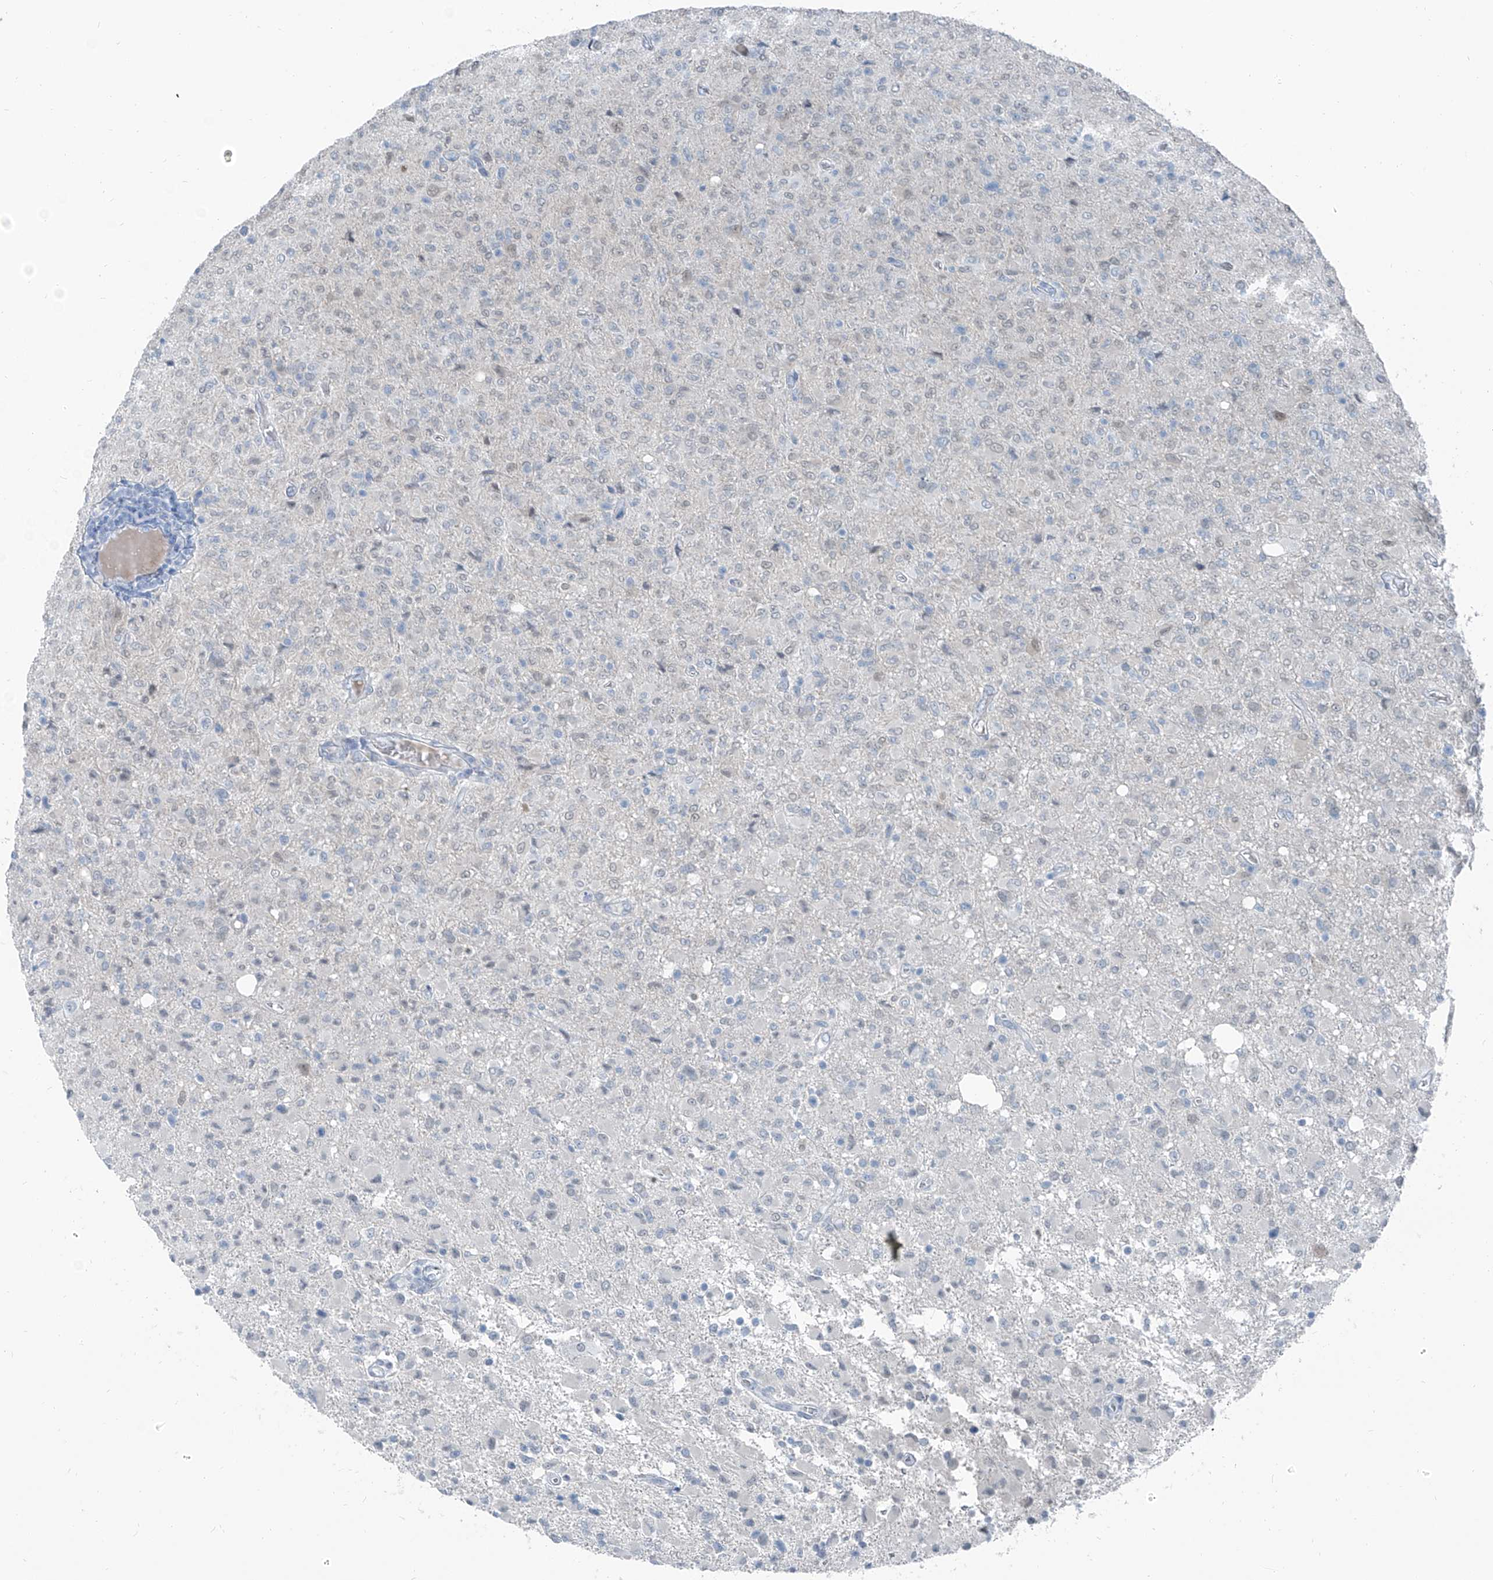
{"staining": {"intensity": "weak", "quantity": "<25%", "location": "nuclear"}, "tissue": "glioma", "cell_type": "Tumor cells", "image_type": "cancer", "snomed": [{"axis": "morphology", "description": "Glioma, malignant, High grade"}, {"axis": "topography", "description": "Brain"}], "caption": "Immunohistochemistry of malignant glioma (high-grade) exhibits no staining in tumor cells.", "gene": "RGN", "patient": {"sex": "female", "age": 57}}